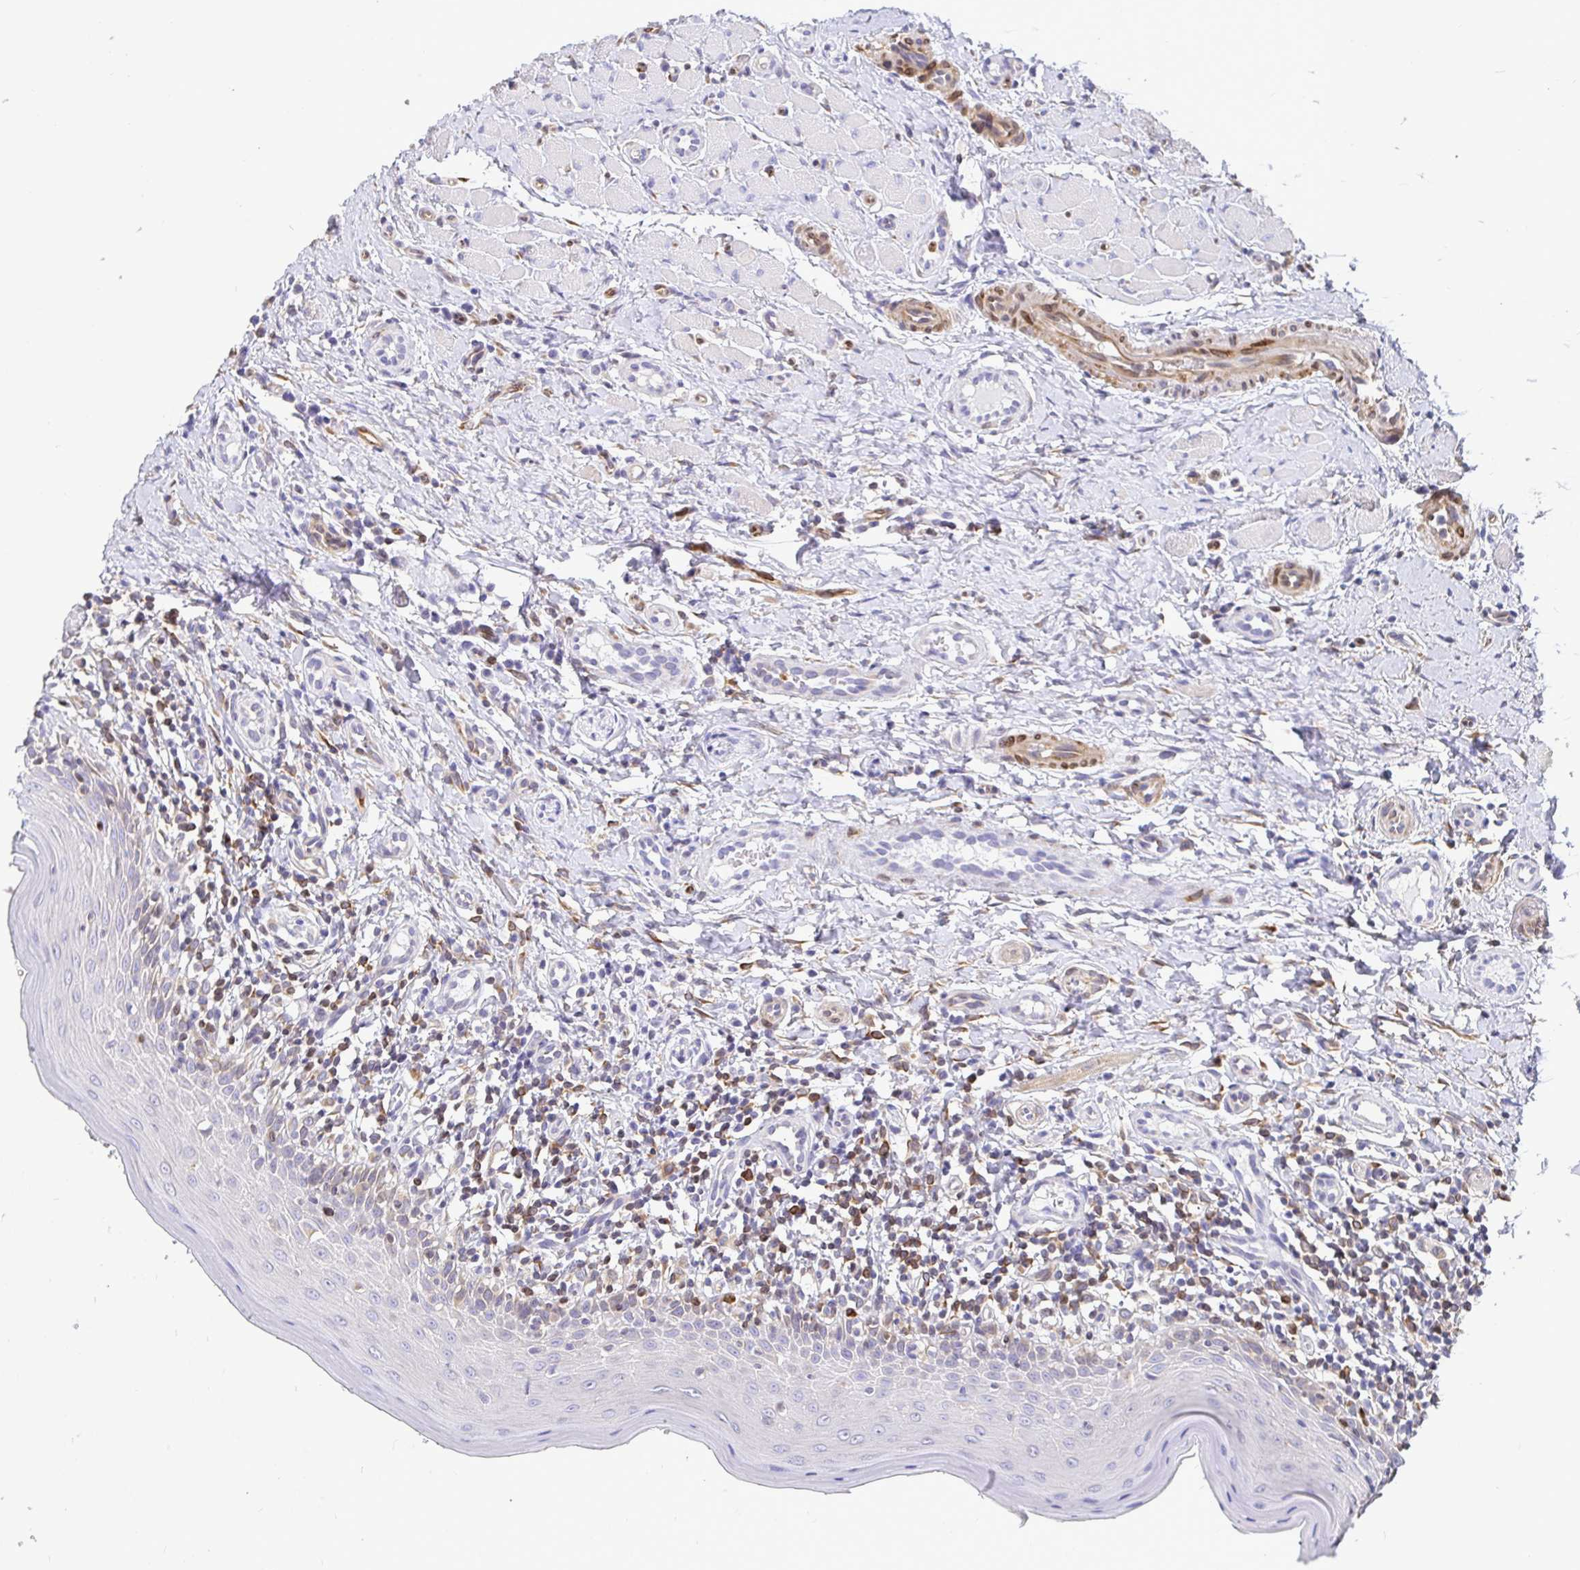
{"staining": {"intensity": "moderate", "quantity": "<25%", "location": "cytoplasmic/membranous"}, "tissue": "oral mucosa", "cell_type": "Squamous epithelial cells", "image_type": "normal", "snomed": [{"axis": "morphology", "description": "Normal tissue, NOS"}, {"axis": "topography", "description": "Oral tissue"}, {"axis": "topography", "description": "Tounge, NOS"}], "caption": "Oral mucosa stained with a brown dye exhibits moderate cytoplasmic/membranous positive expression in approximately <25% of squamous epithelial cells.", "gene": "TP53I11", "patient": {"sex": "female", "age": 58}}